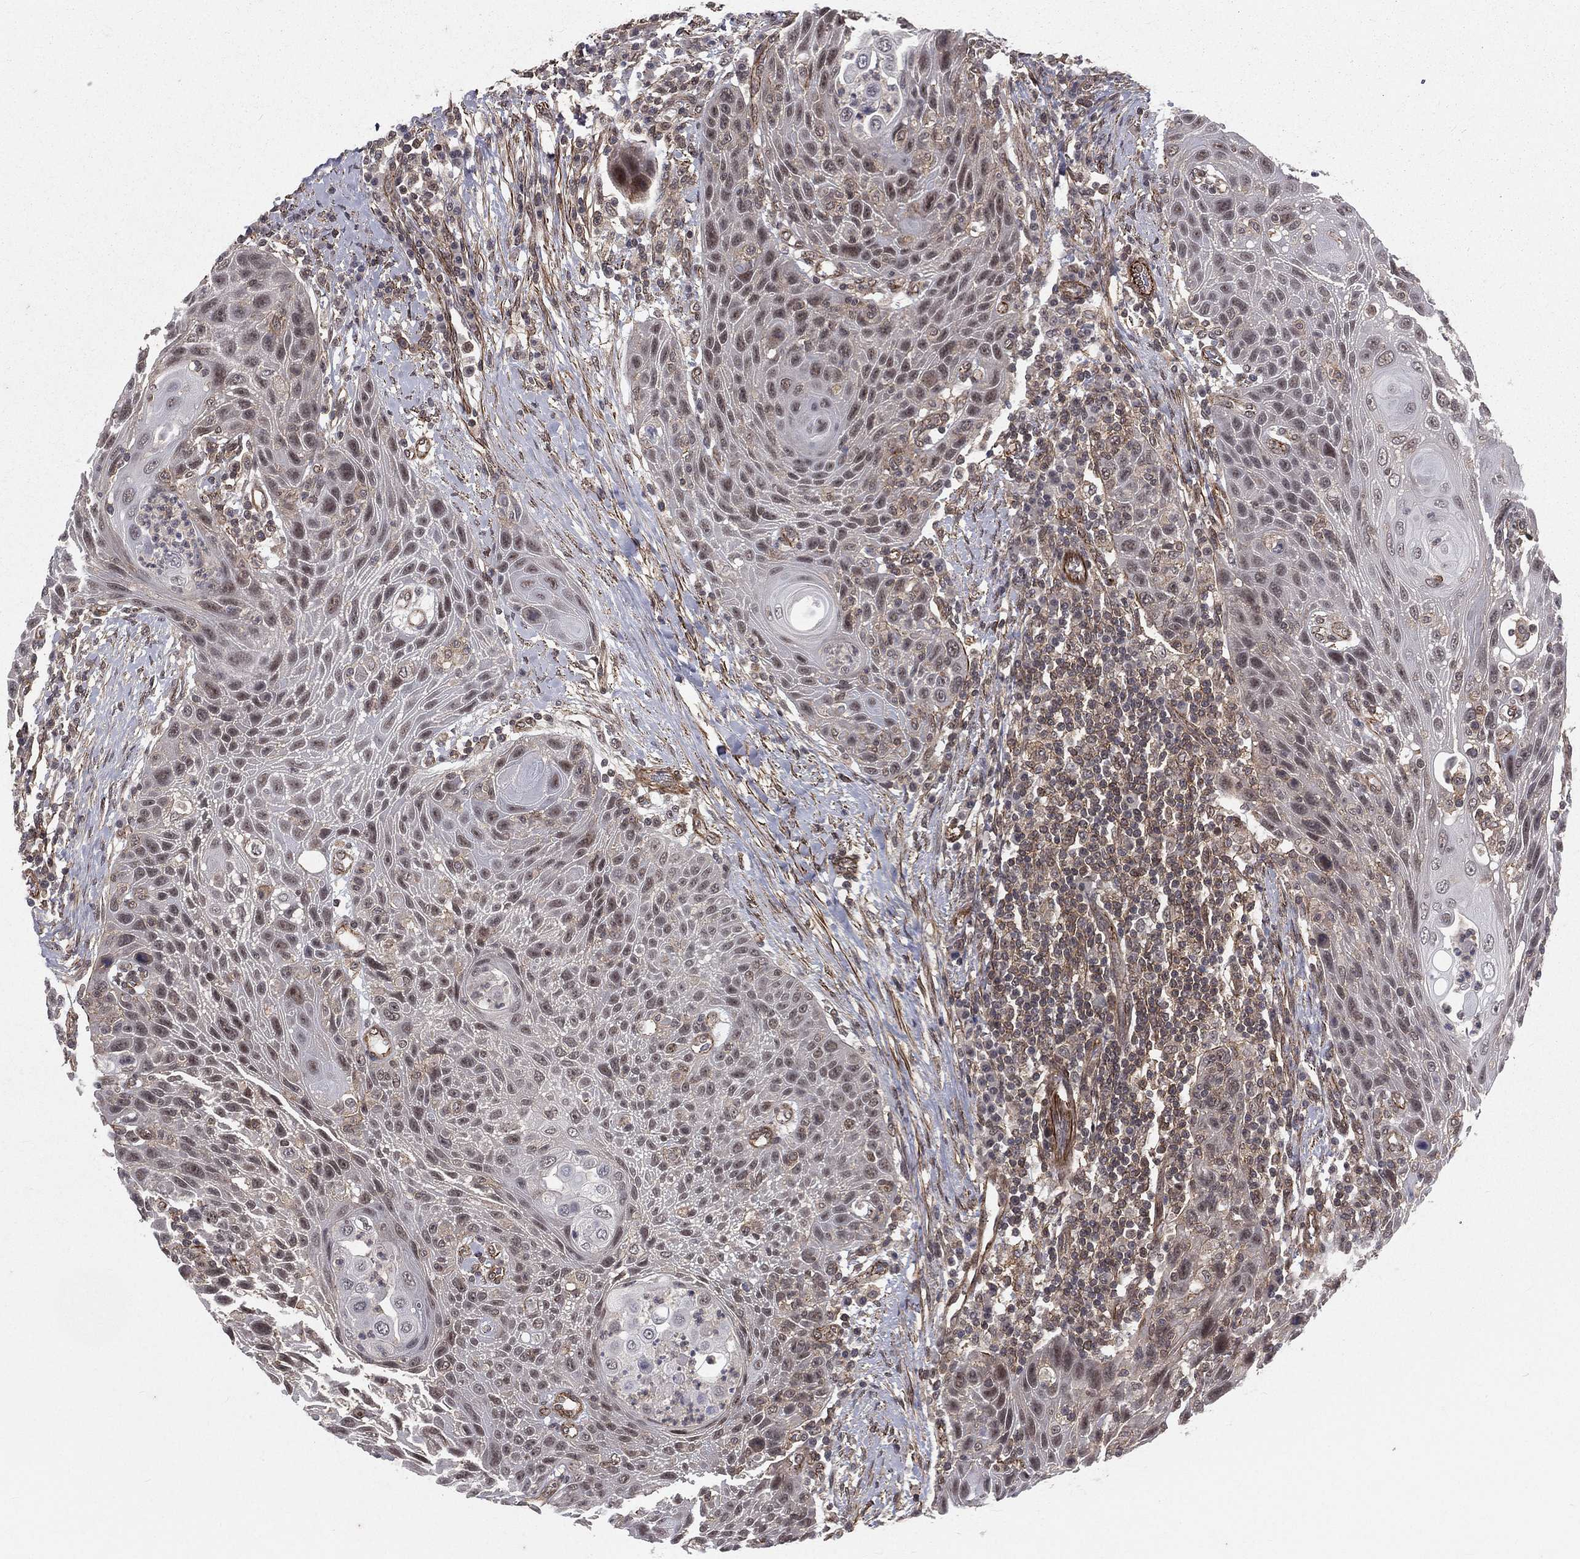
{"staining": {"intensity": "moderate", "quantity": "<25%", "location": "nuclear"}, "tissue": "head and neck cancer", "cell_type": "Tumor cells", "image_type": "cancer", "snomed": [{"axis": "morphology", "description": "Squamous cell carcinoma, NOS"}, {"axis": "topography", "description": "Head-Neck"}], "caption": "This micrograph shows head and neck cancer (squamous cell carcinoma) stained with immunohistochemistry to label a protein in brown. The nuclear of tumor cells show moderate positivity for the protein. Nuclei are counter-stained blue.", "gene": "MORC2", "patient": {"sex": "male", "age": 69}}